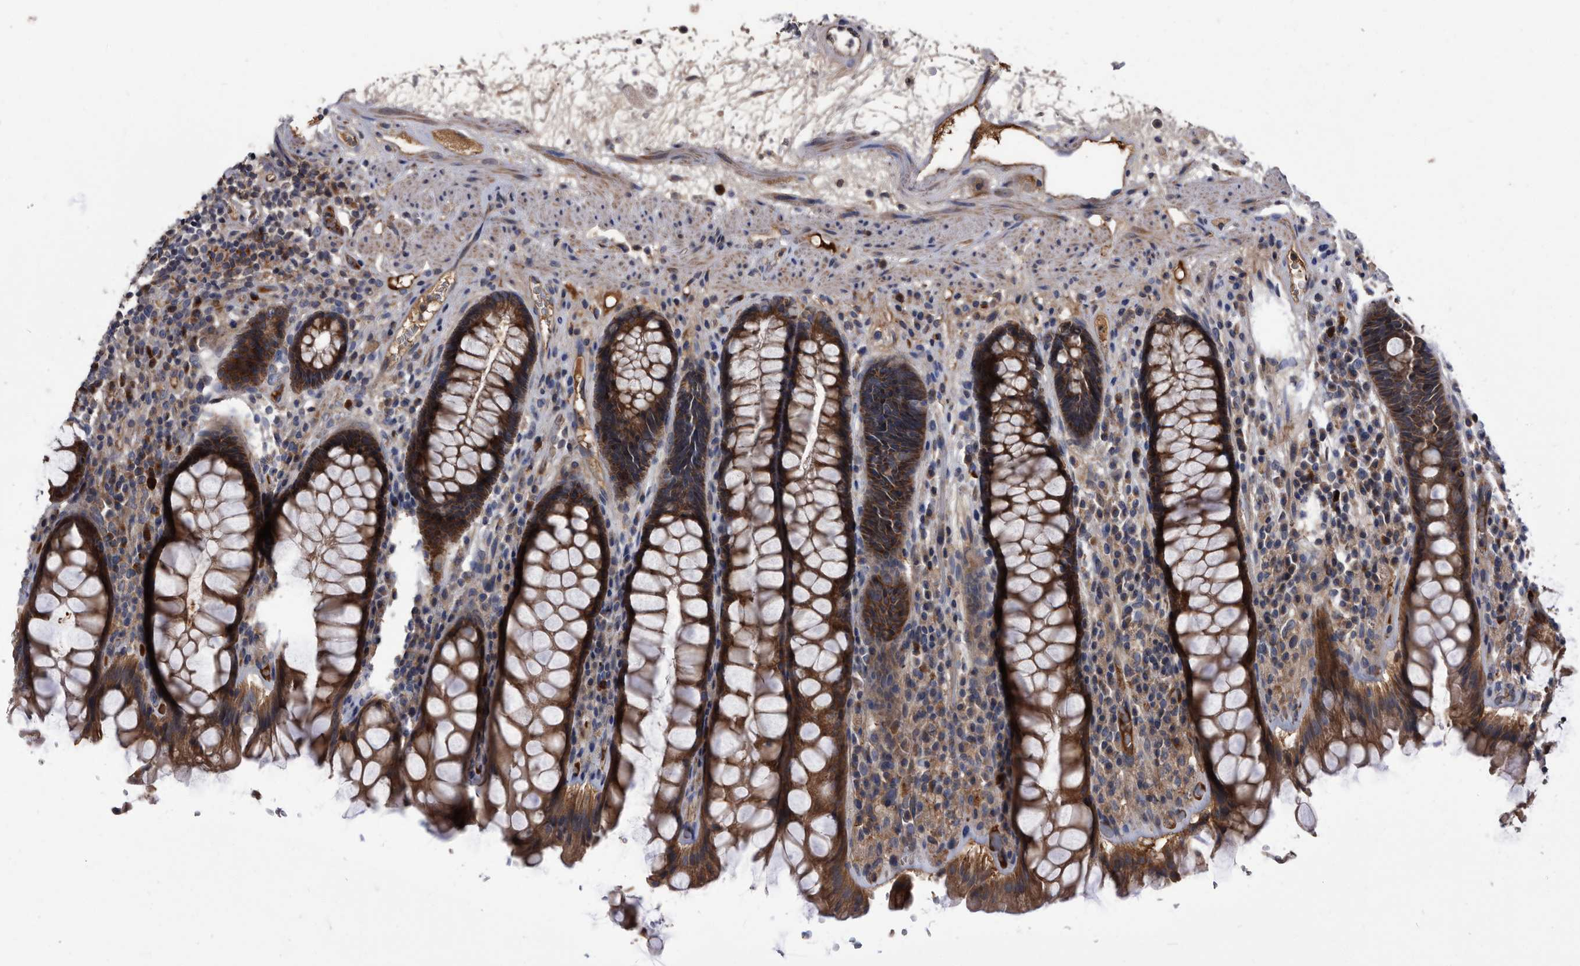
{"staining": {"intensity": "strong", "quantity": ">75%", "location": "cytoplasmic/membranous"}, "tissue": "rectum", "cell_type": "Glandular cells", "image_type": "normal", "snomed": [{"axis": "morphology", "description": "Normal tissue, NOS"}, {"axis": "topography", "description": "Rectum"}], "caption": "Rectum stained with IHC displays strong cytoplasmic/membranous expression in about >75% of glandular cells. The staining was performed using DAB, with brown indicating positive protein expression. Nuclei are stained blue with hematoxylin.", "gene": "DTNBP1", "patient": {"sex": "male", "age": 64}}